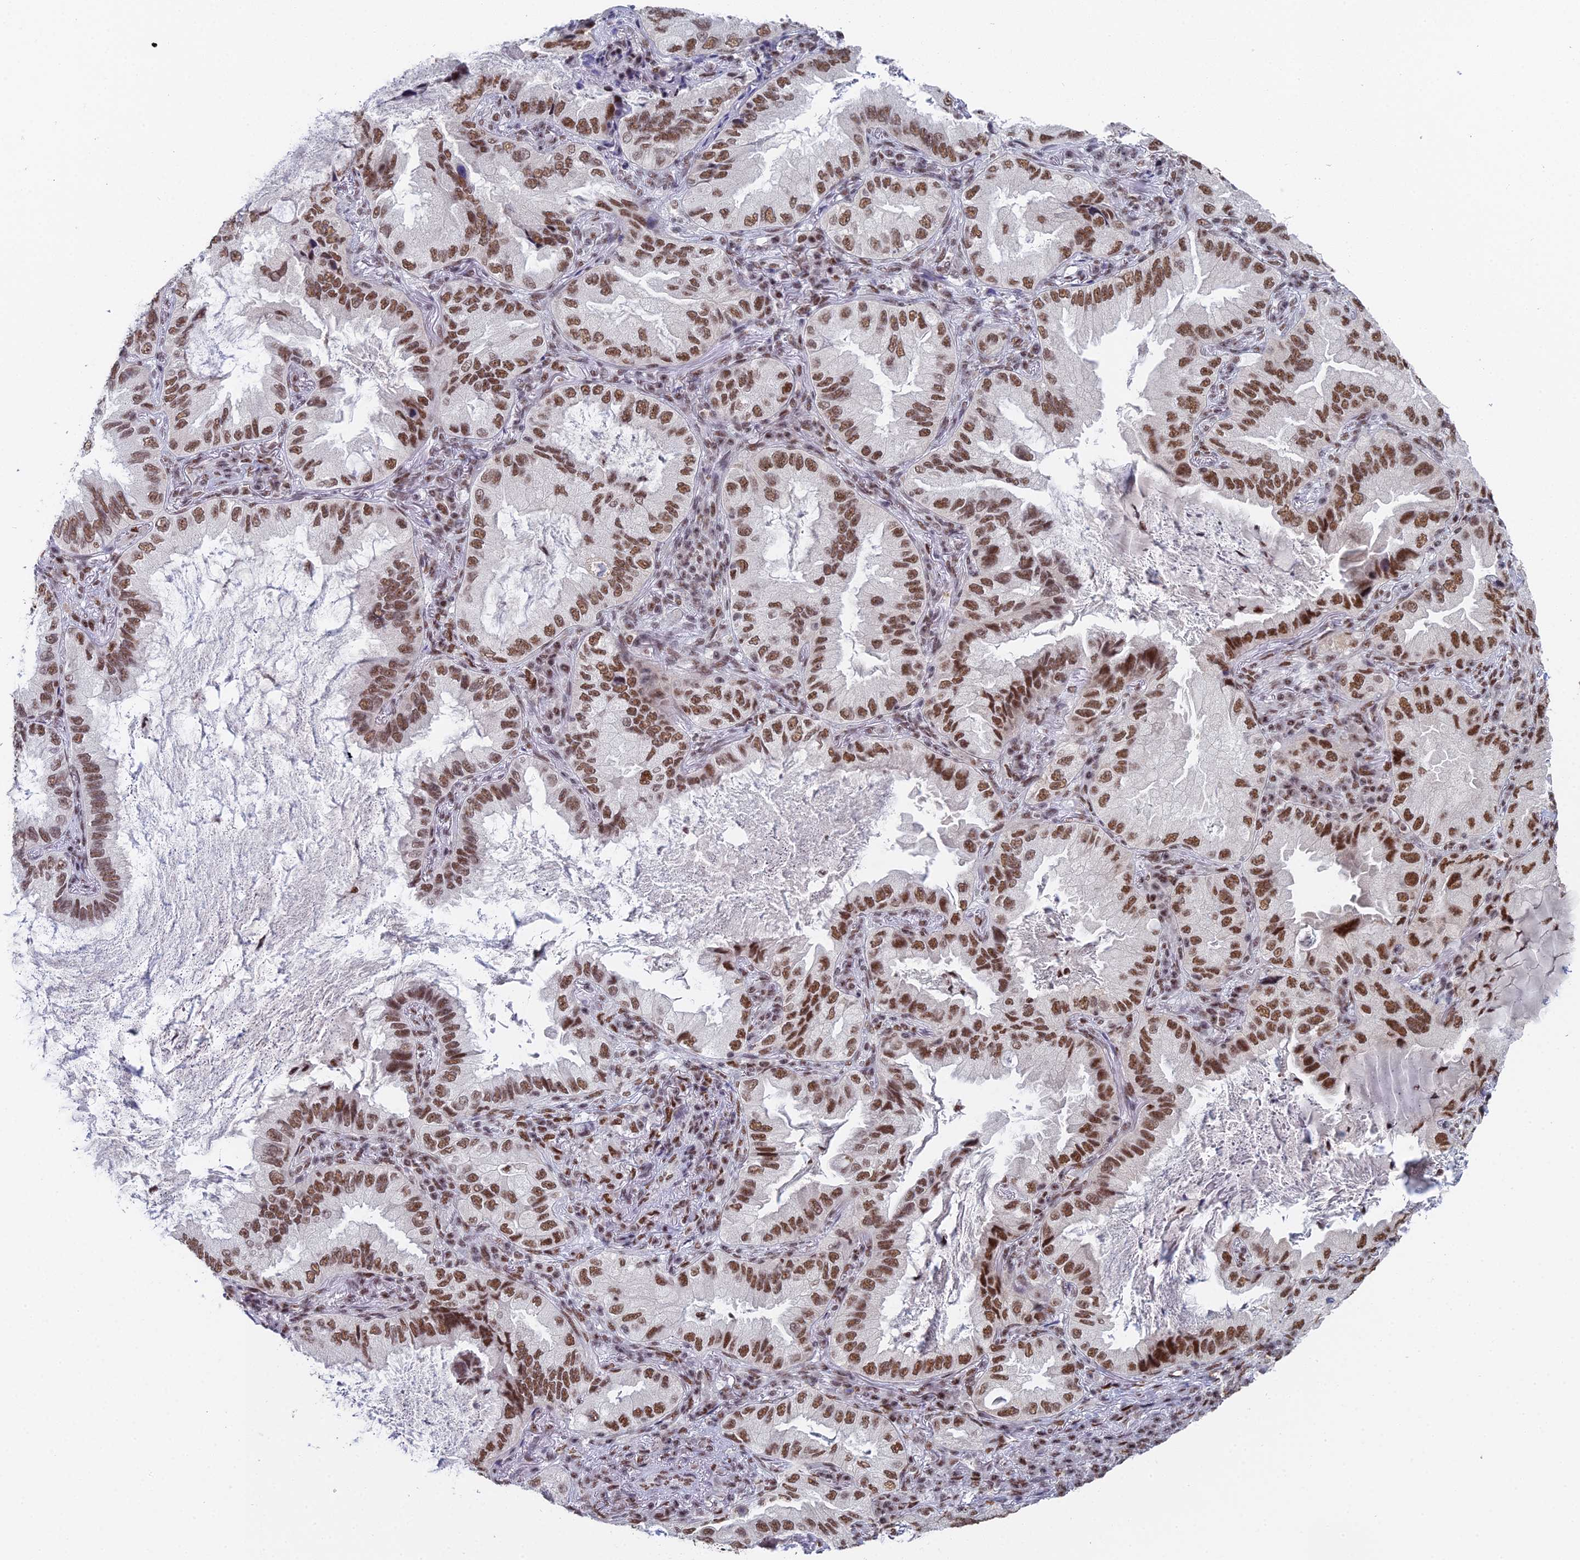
{"staining": {"intensity": "moderate", "quantity": ">75%", "location": "cytoplasmic/membranous,nuclear"}, "tissue": "lung cancer", "cell_type": "Tumor cells", "image_type": "cancer", "snomed": [{"axis": "morphology", "description": "Adenocarcinoma, NOS"}, {"axis": "topography", "description": "Lung"}], "caption": "A histopathology image of human lung adenocarcinoma stained for a protein reveals moderate cytoplasmic/membranous and nuclear brown staining in tumor cells.", "gene": "SF3B3", "patient": {"sex": "female", "age": 69}}